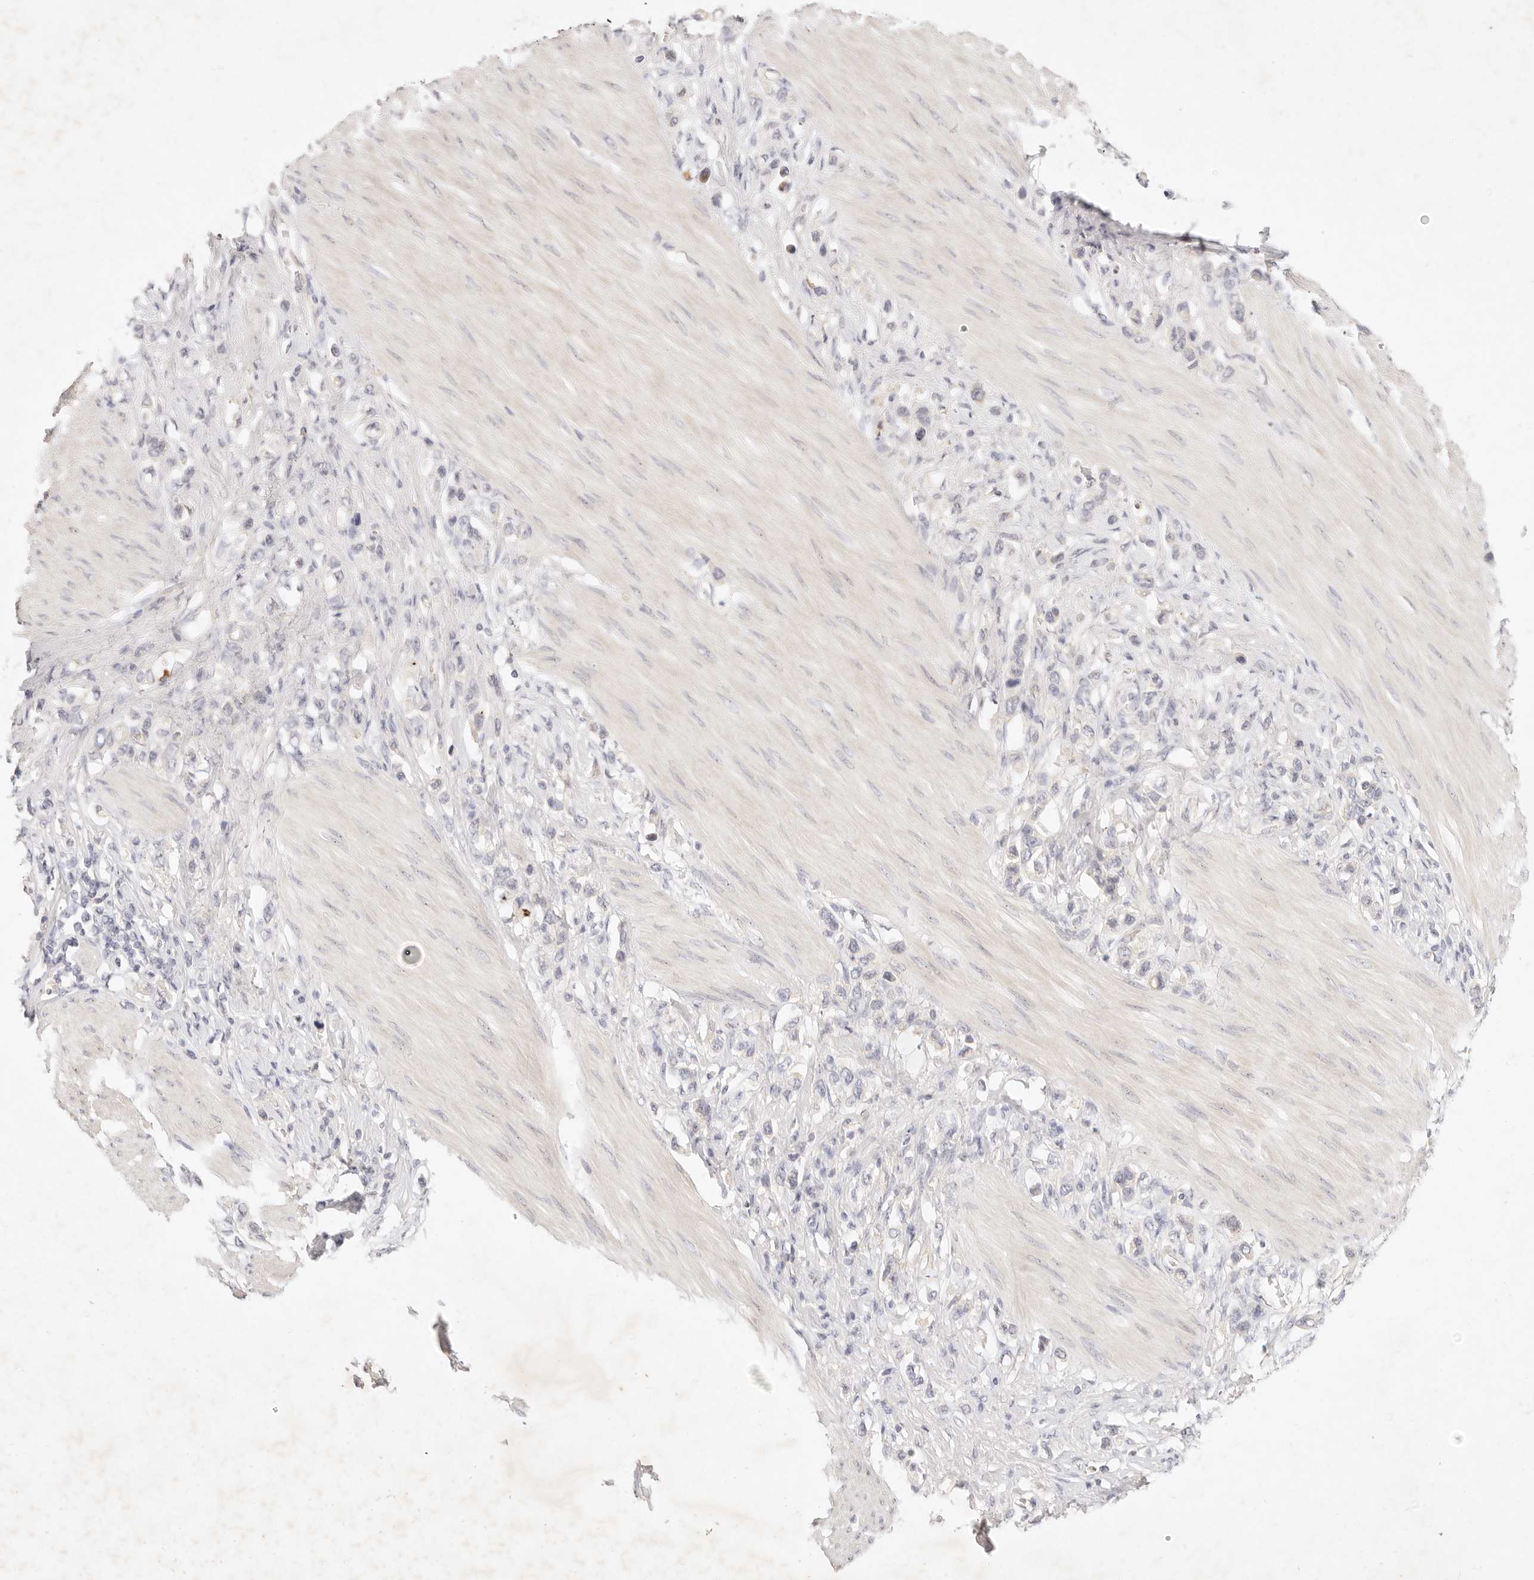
{"staining": {"intensity": "negative", "quantity": "none", "location": "none"}, "tissue": "stomach cancer", "cell_type": "Tumor cells", "image_type": "cancer", "snomed": [{"axis": "morphology", "description": "Adenocarcinoma, NOS"}, {"axis": "topography", "description": "Stomach"}], "caption": "Immunohistochemical staining of human stomach cancer (adenocarcinoma) shows no significant expression in tumor cells.", "gene": "GPR84", "patient": {"sex": "female", "age": 65}}